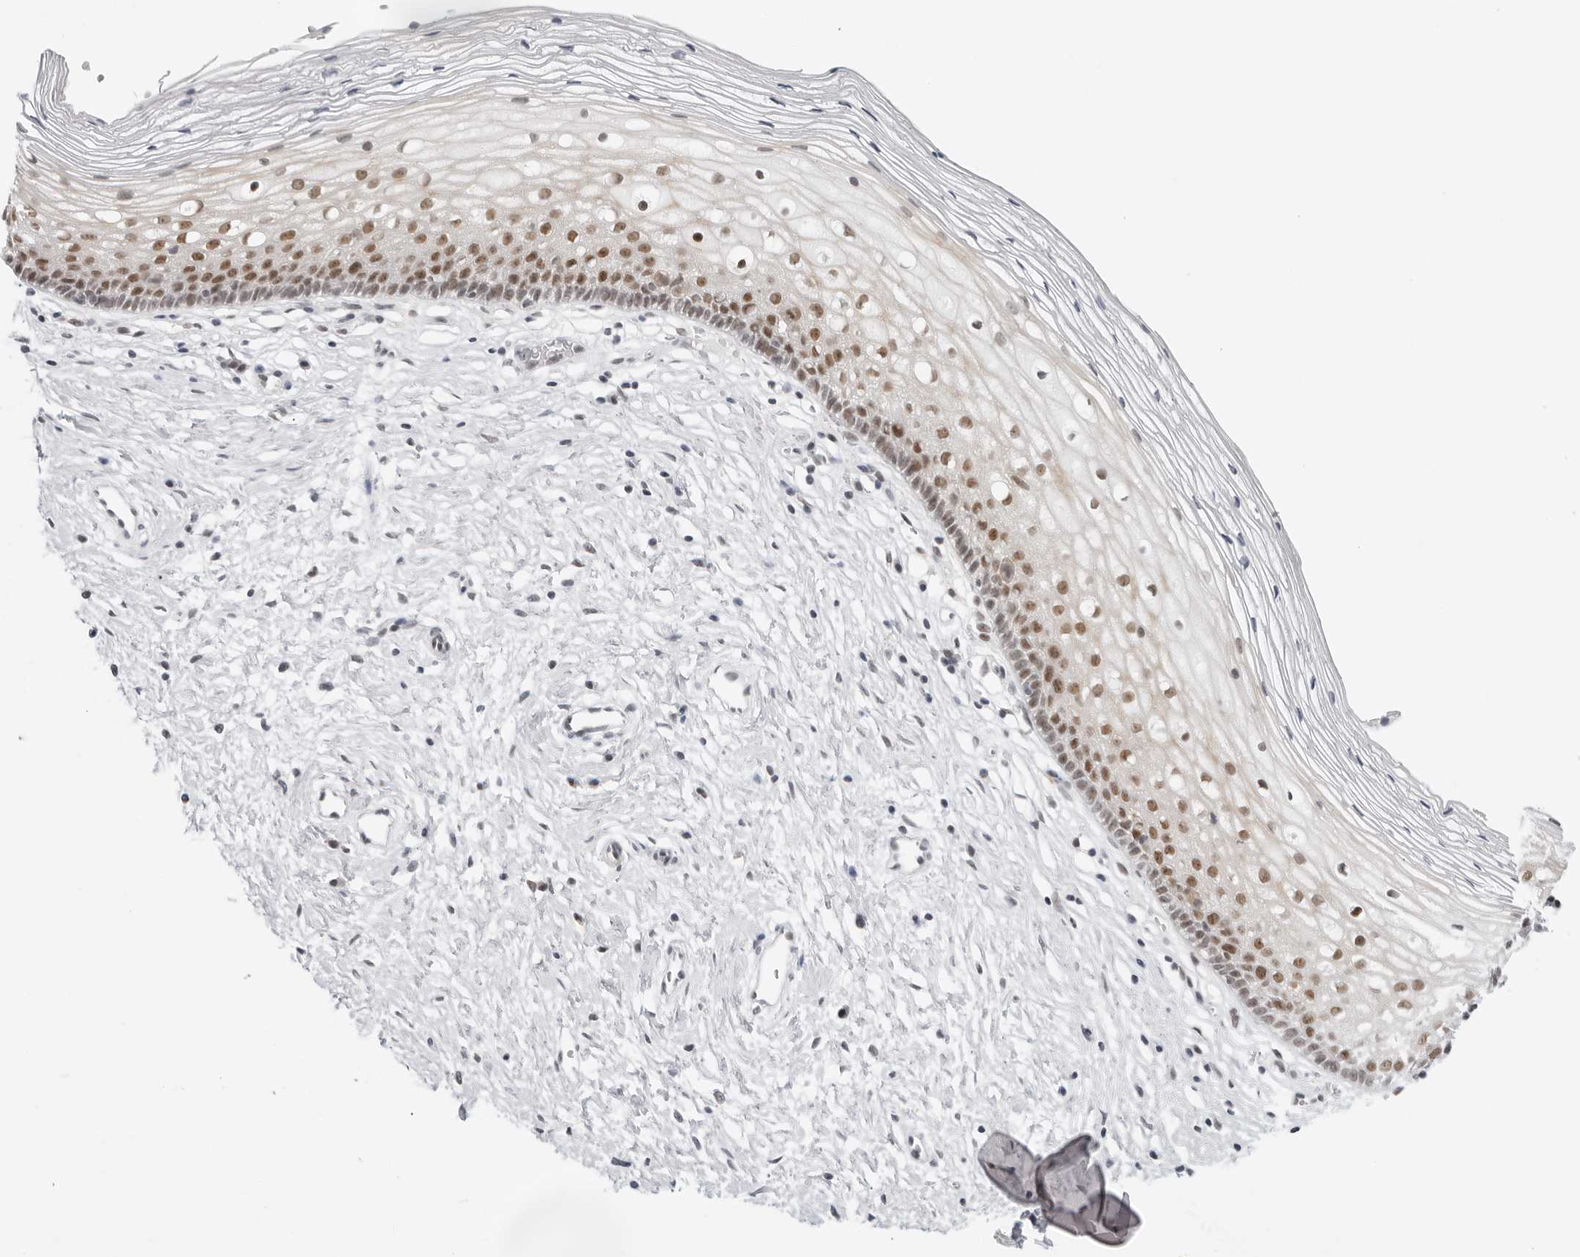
{"staining": {"intensity": "negative", "quantity": "none", "location": "none"}, "tissue": "cervix", "cell_type": "Glandular cells", "image_type": "normal", "snomed": [{"axis": "morphology", "description": "Normal tissue, NOS"}, {"axis": "topography", "description": "Cervix"}], "caption": "Immunohistochemical staining of normal human cervix demonstrates no significant staining in glandular cells.", "gene": "FOXK2", "patient": {"sex": "female", "age": 27}}